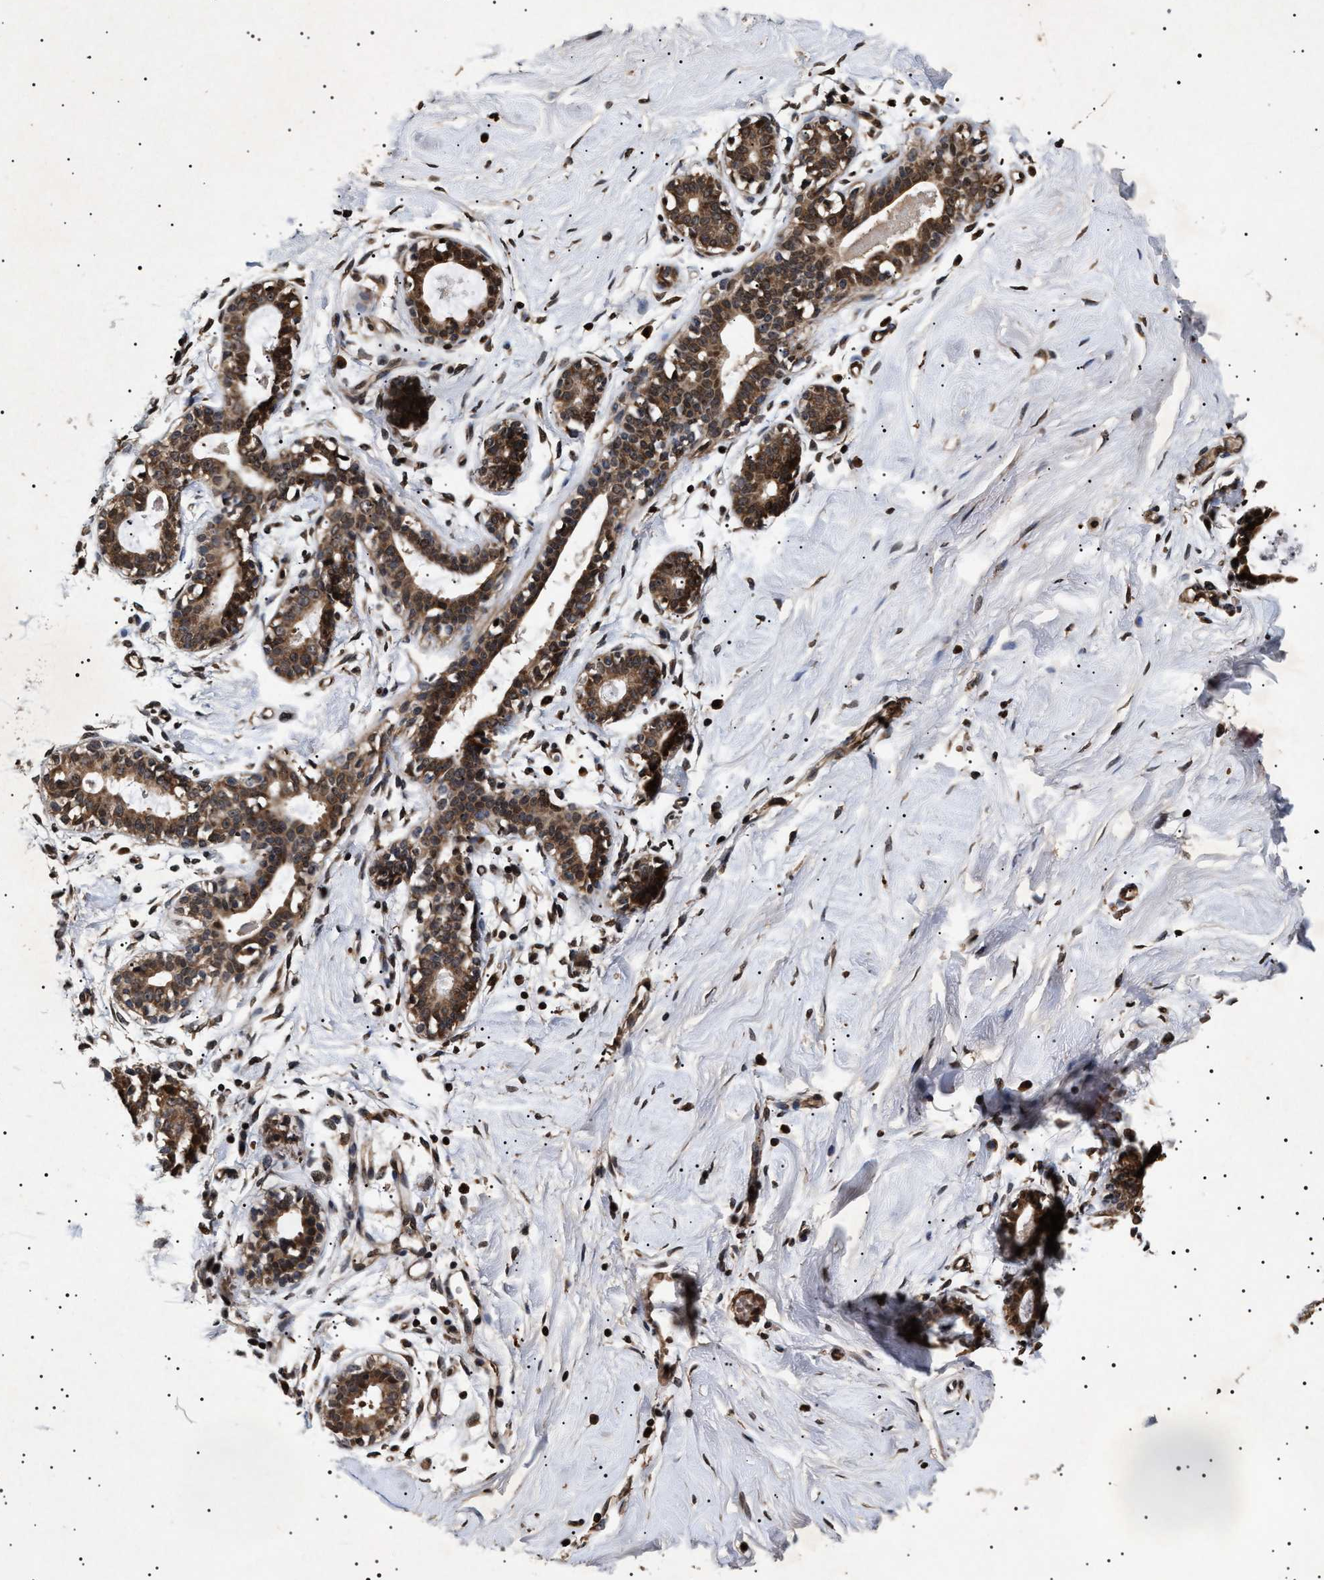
{"staining": {"intensity": "negative", "quantity": "none", "location": "none"}, "tissue": "breast", "cell_type": "Adipocytes", "image_type": "normal", "snomed": [{"axis": "morphology", "description": "Normal tissue, NOS"}, {"axis": "topography", "description": "Breast"}], "caption": "Breast was stained to show a protein in brown. There is no significant staining in adipocytes. Nuclei are stained in blue.", "gene": "KIF21A", "patient": {"sex": "female", "age": 23}}